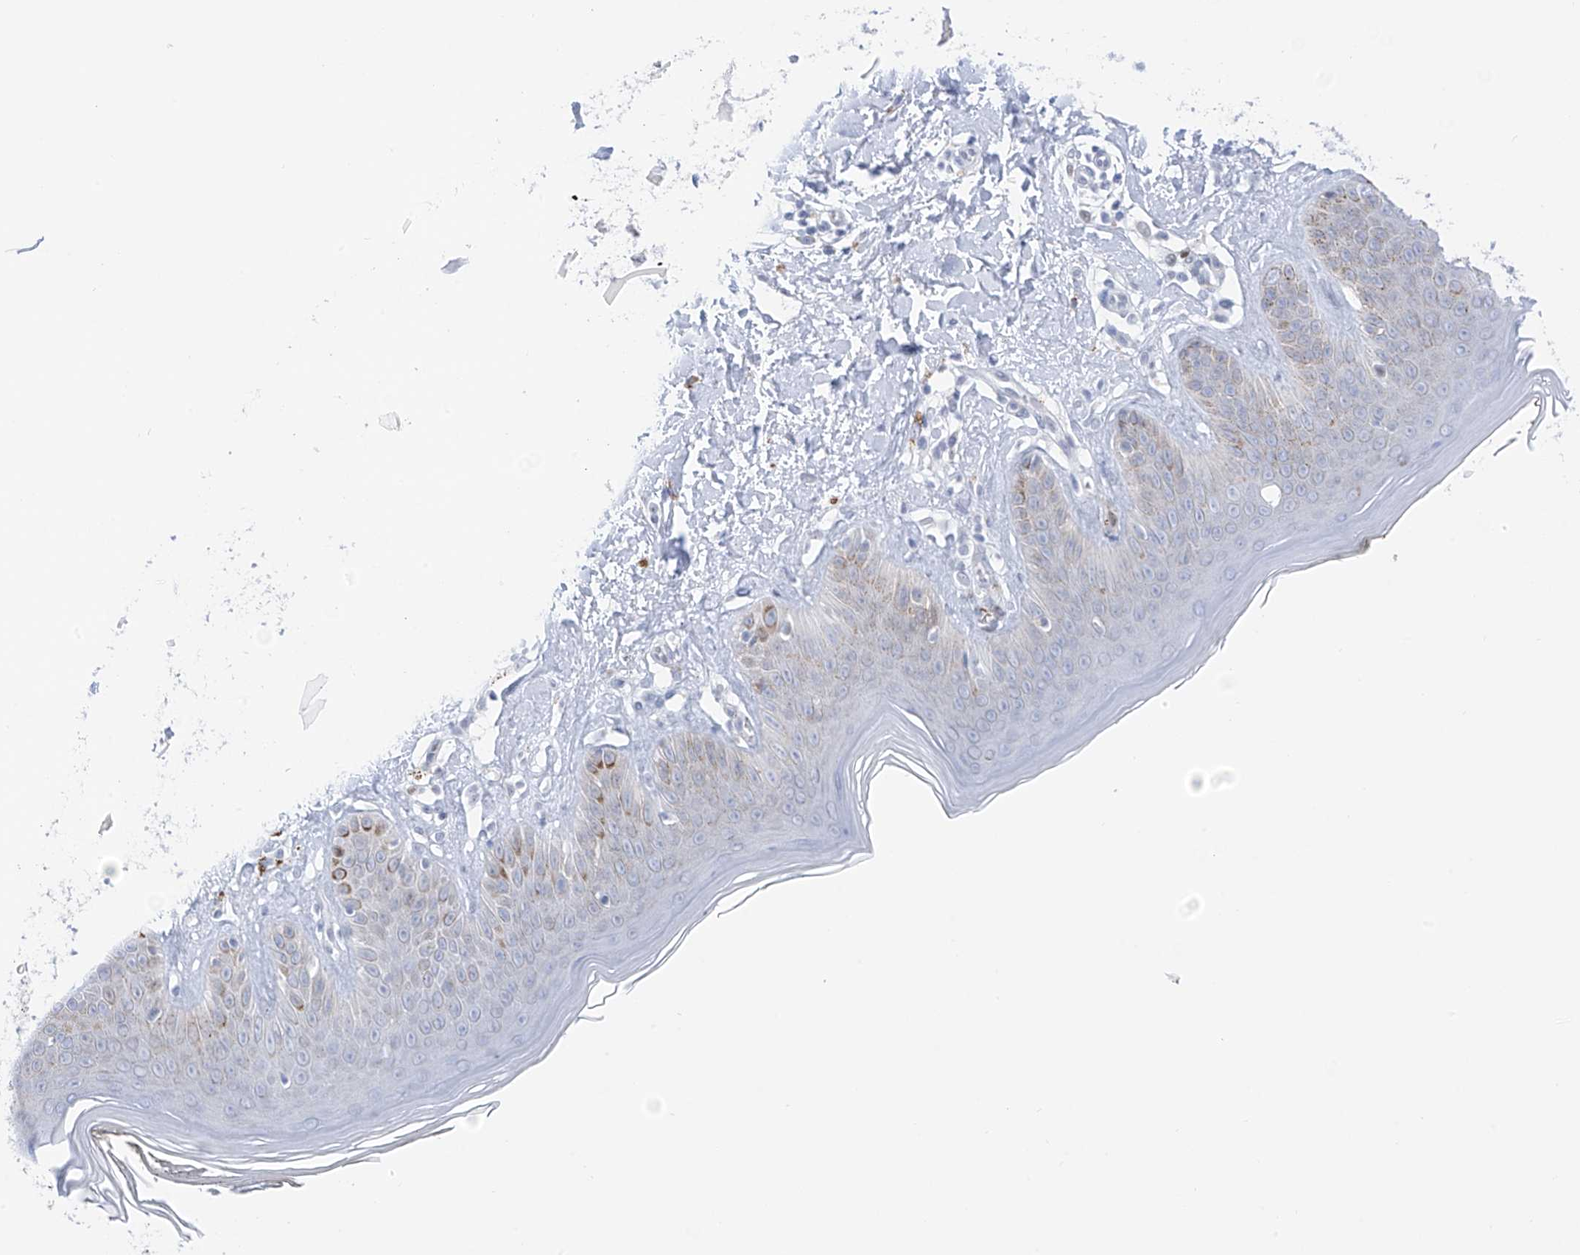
{"staining": {"intensity": "negative", "quantity": "none", "location": "none"}, "tissue": "skin", "cell_type": "Fibroblasts", "image_type": "normal", "snomed": [{"axis": "morphology", "description": "Normal tissue, NOS"}, {"axis": "topography", "description": "Skin"}], "caption": "High power microscopy photomicrograph of an IHC micrograph of normal skin, revealing no significant expression in fibroblasts.", "gene": "PSPH", "patient": {"sex": "female", "age": 64}}